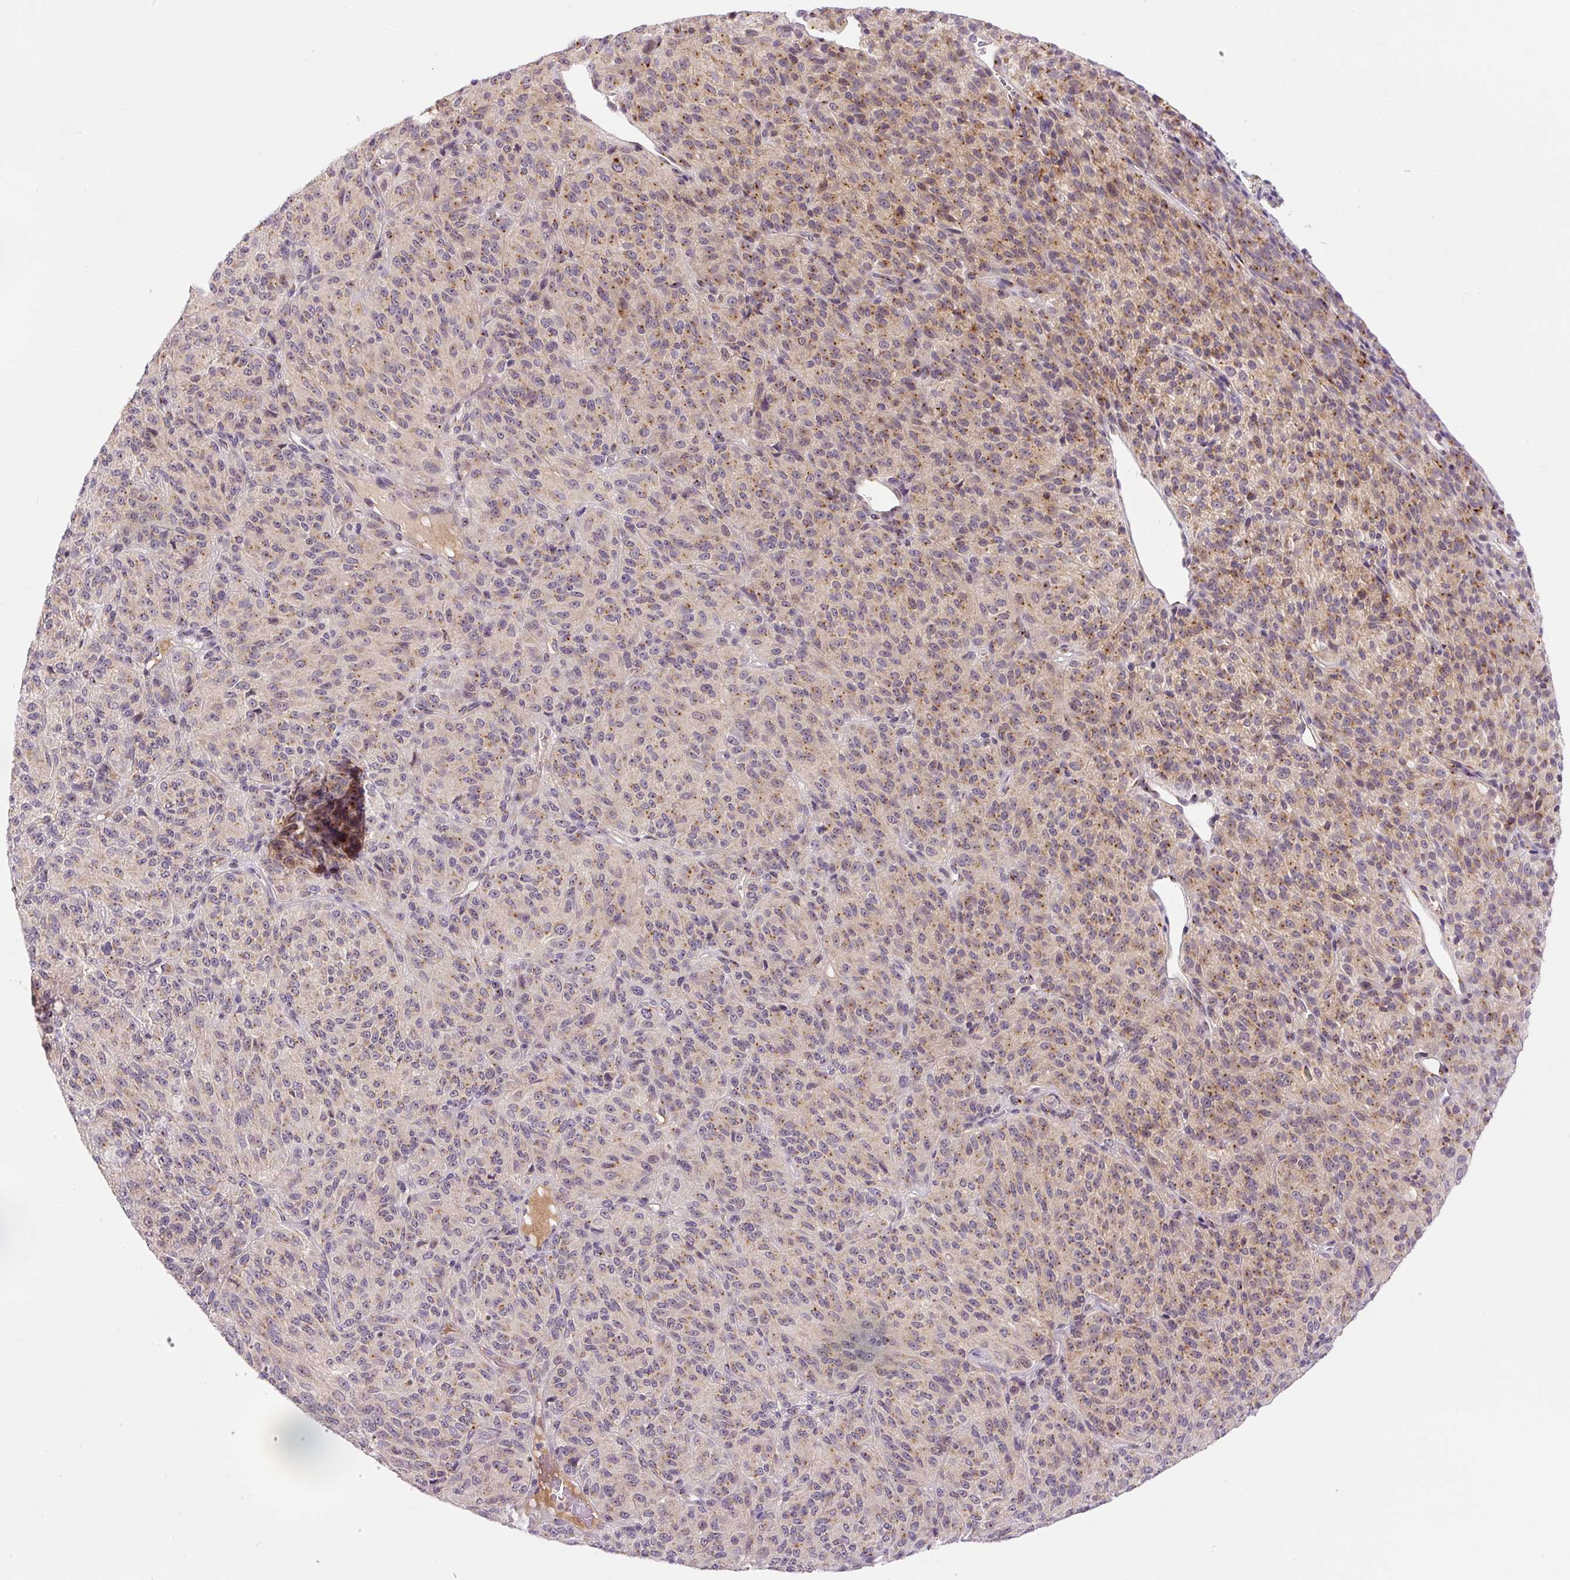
{"staining": {"intensity": "moderate", "quantity": "25%-75%", "location": "cytoplasmic/membranous"}, "tissue": "melanoma", "cell_type": "Tumor cells", "image_type": "cancer", "snomed": [{"axis": "morphology", "description": "Malignant melanoma, Metastatic site"}, {"axis": "topography", "description": "Brain"}], "caption": "The micrograph shows a brown stain indicating the presence of a protein in the cytoplasmic/membranous of tumor cells in melanoma.", "gene": "PCM1", "patient": {"sex": "female", "age": 56}}